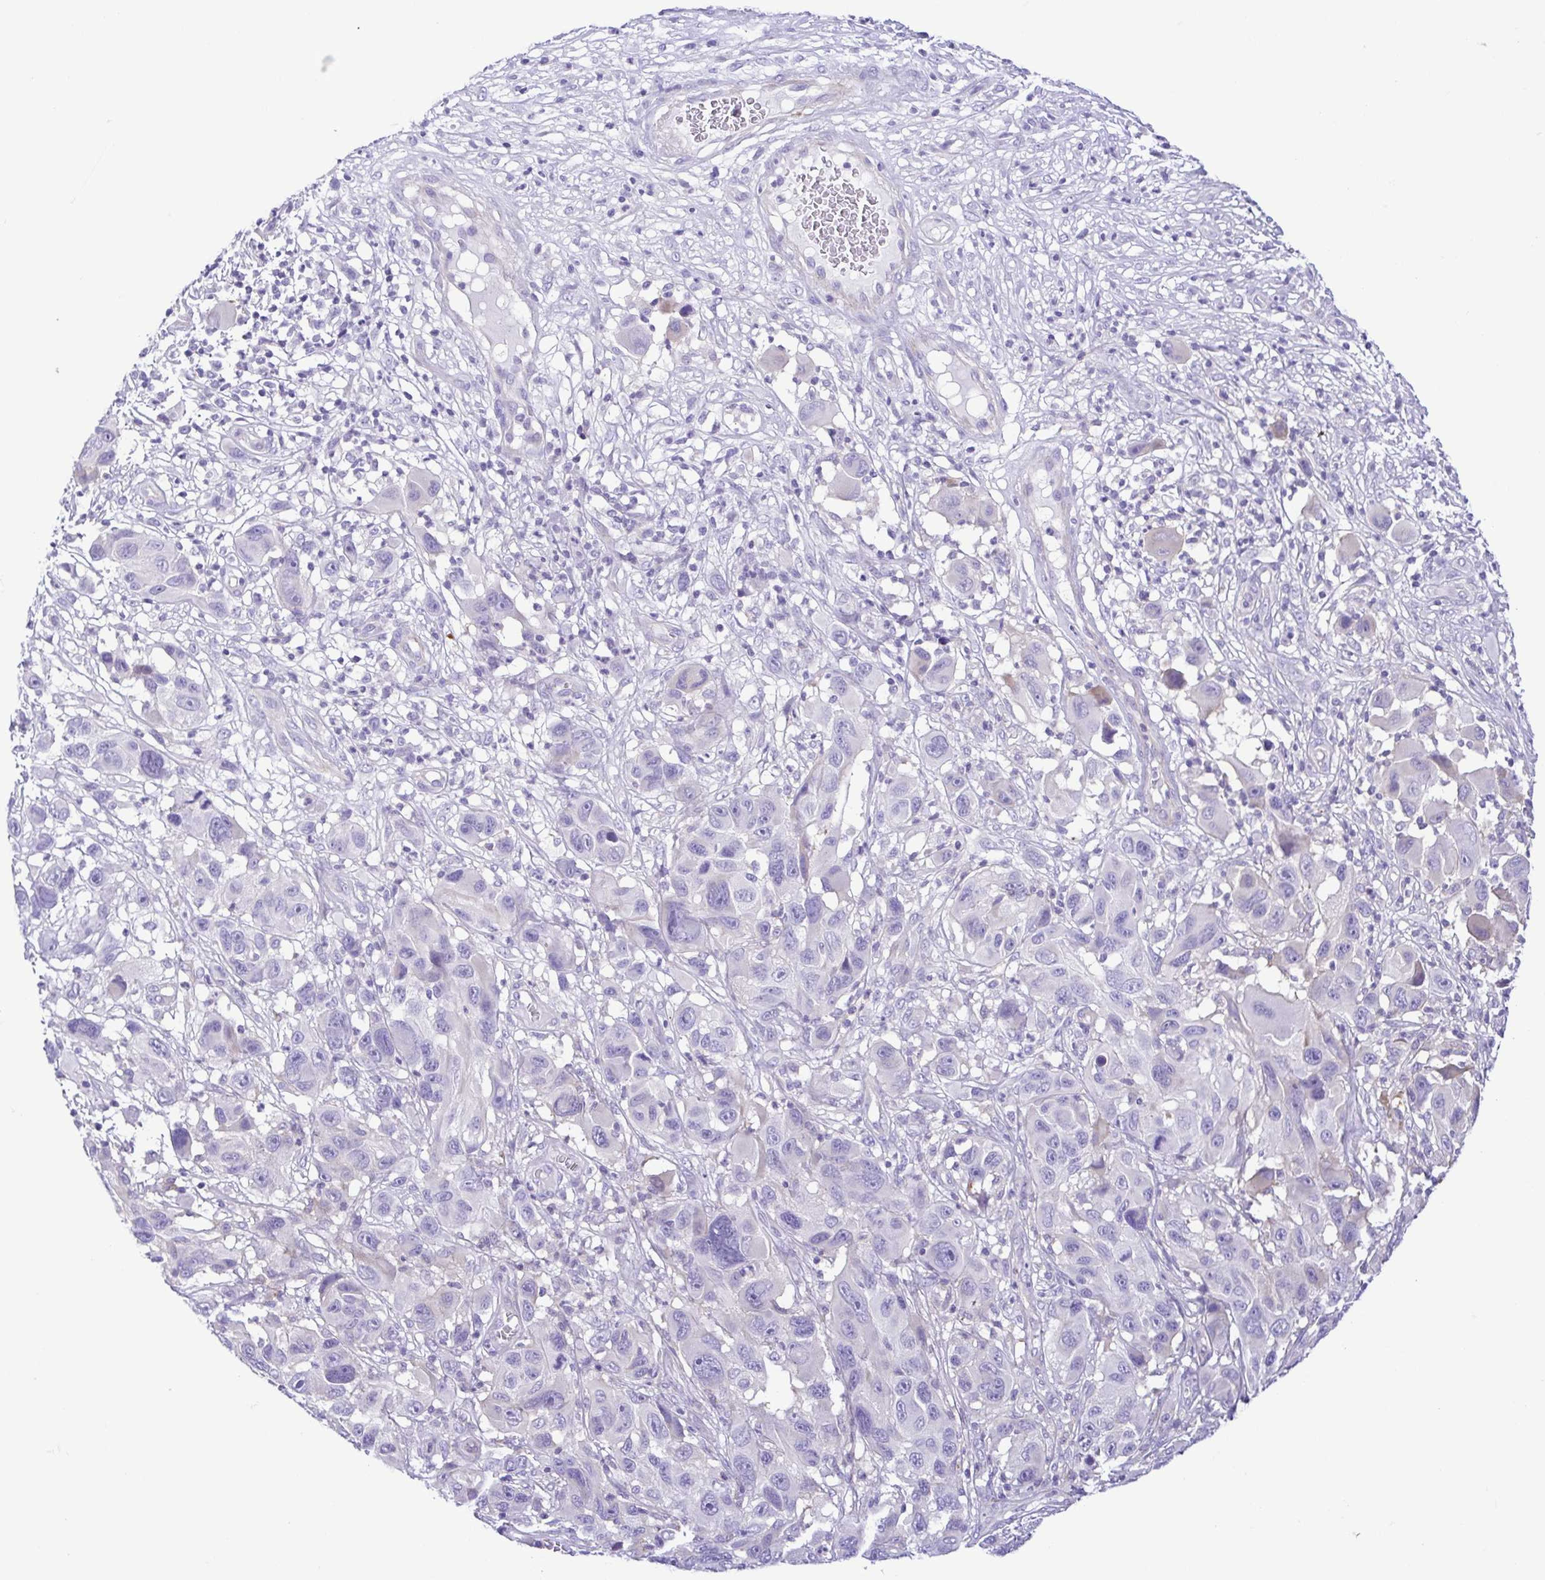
{"staining": {"intensity": "negative", "quantity": "none", "location": "none"}, "tissue": "melanoma", "cell_type": "Tumor cells", "image_type": "cancer", "snomed": [{"axis": "morphology", "description": "Malignant melanoma, NOS"}, {"axis": "topography", "description": "Skin"}], "caption": "Malignant melanoma was stained to show a protein in brown. There is no significant staining in tumor cells.", "gene": "GPR182", "patient": {"sex": "male", "age": 53}}